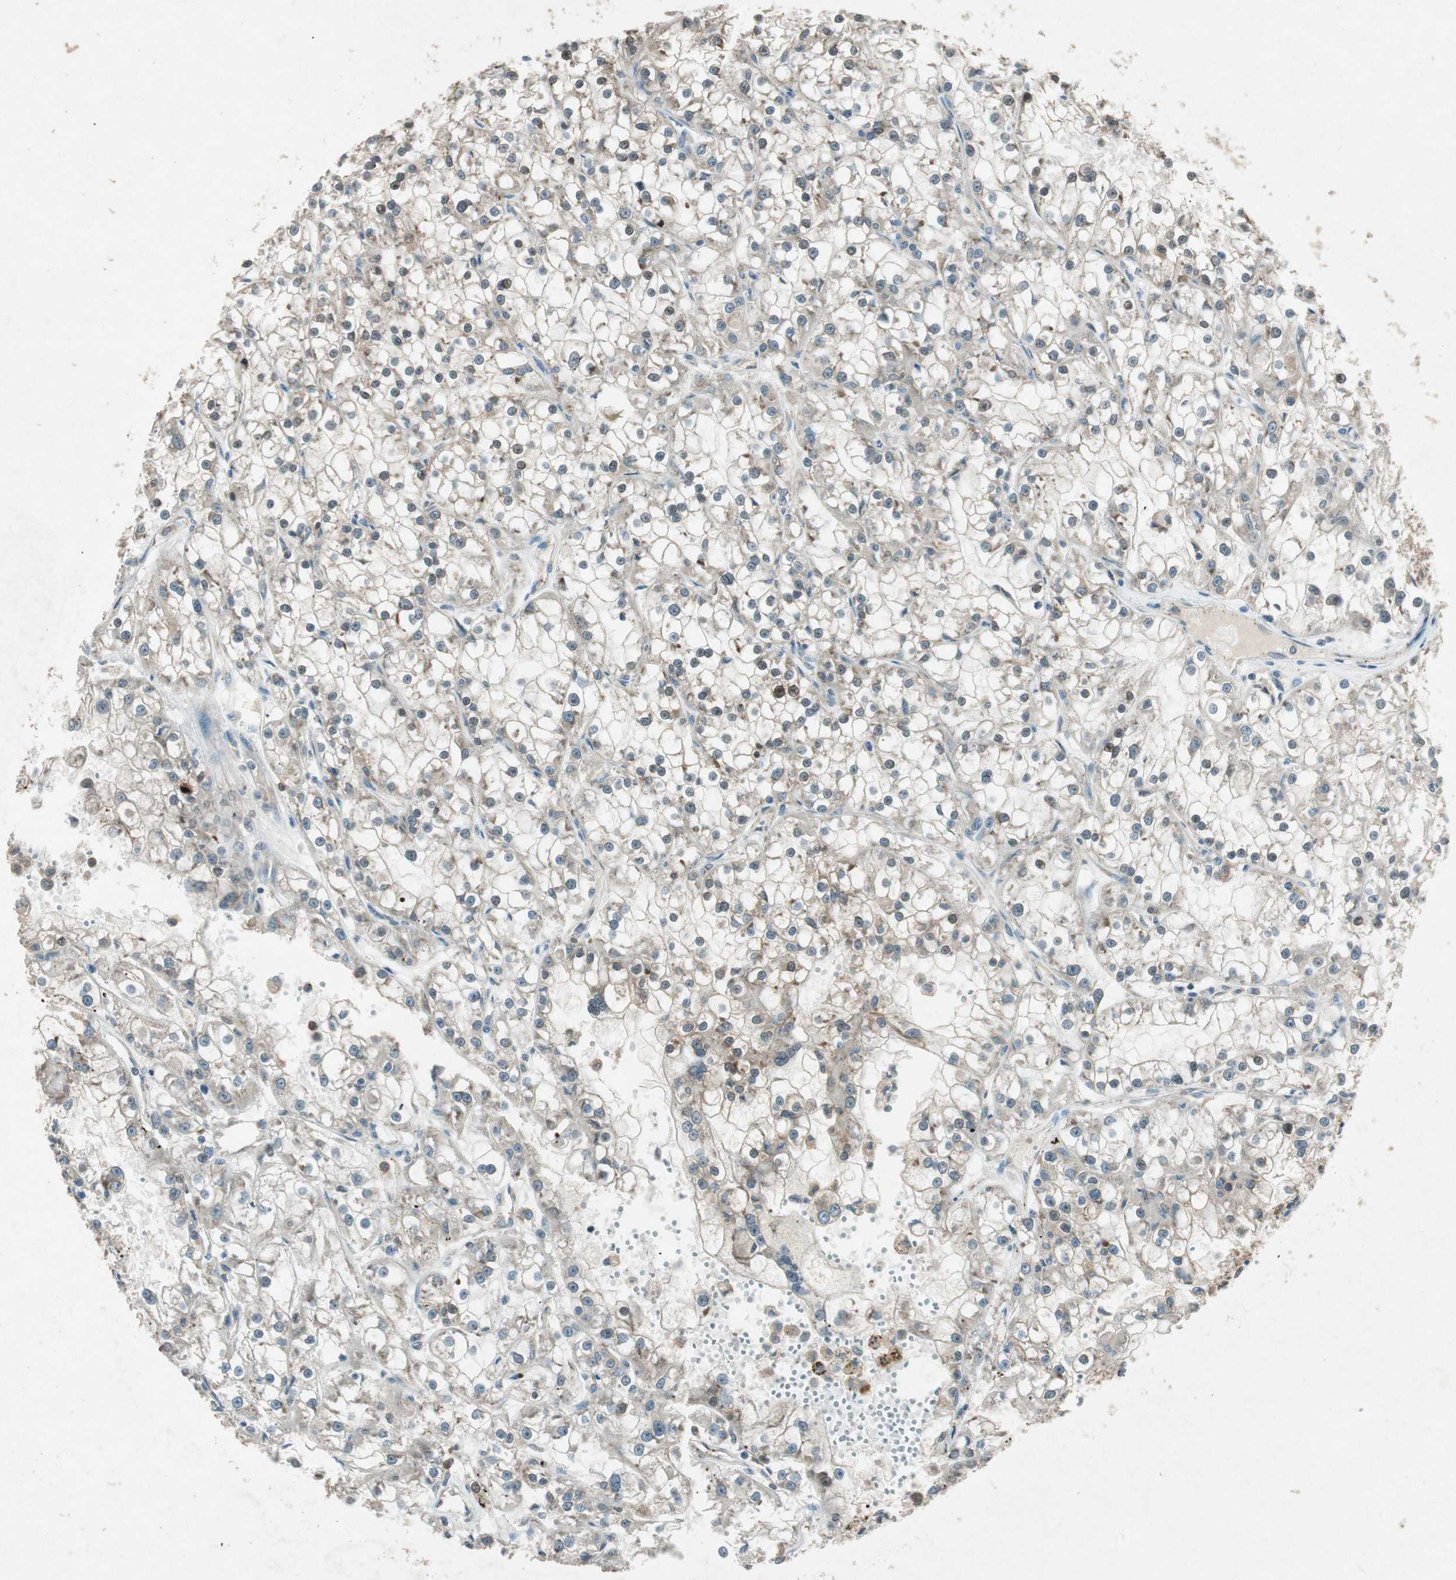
{"staining": {"intensity": "moderate", "quantity": ">75%", "location": "cytoplasmic/membranous"}, "tissue": "renal cancer", "cell_type": "Tumor cells", "image_type": "cancer", "snomed": [{"axis": "morphology", "description": "Adenocarcinoma, NOS"}, {"axis": "topography", "description": "Kidney"}], "caption": "Protein staining shows moderate cytoplasmic/membranous staining in approximately >75% of tumor cells in renal cancer (adenocarcinoma). (DAB = brown stain, brightfield microscopy at high magnification).", "gene": "CHADL", "patient": {"sex": "female", "age": 52}}